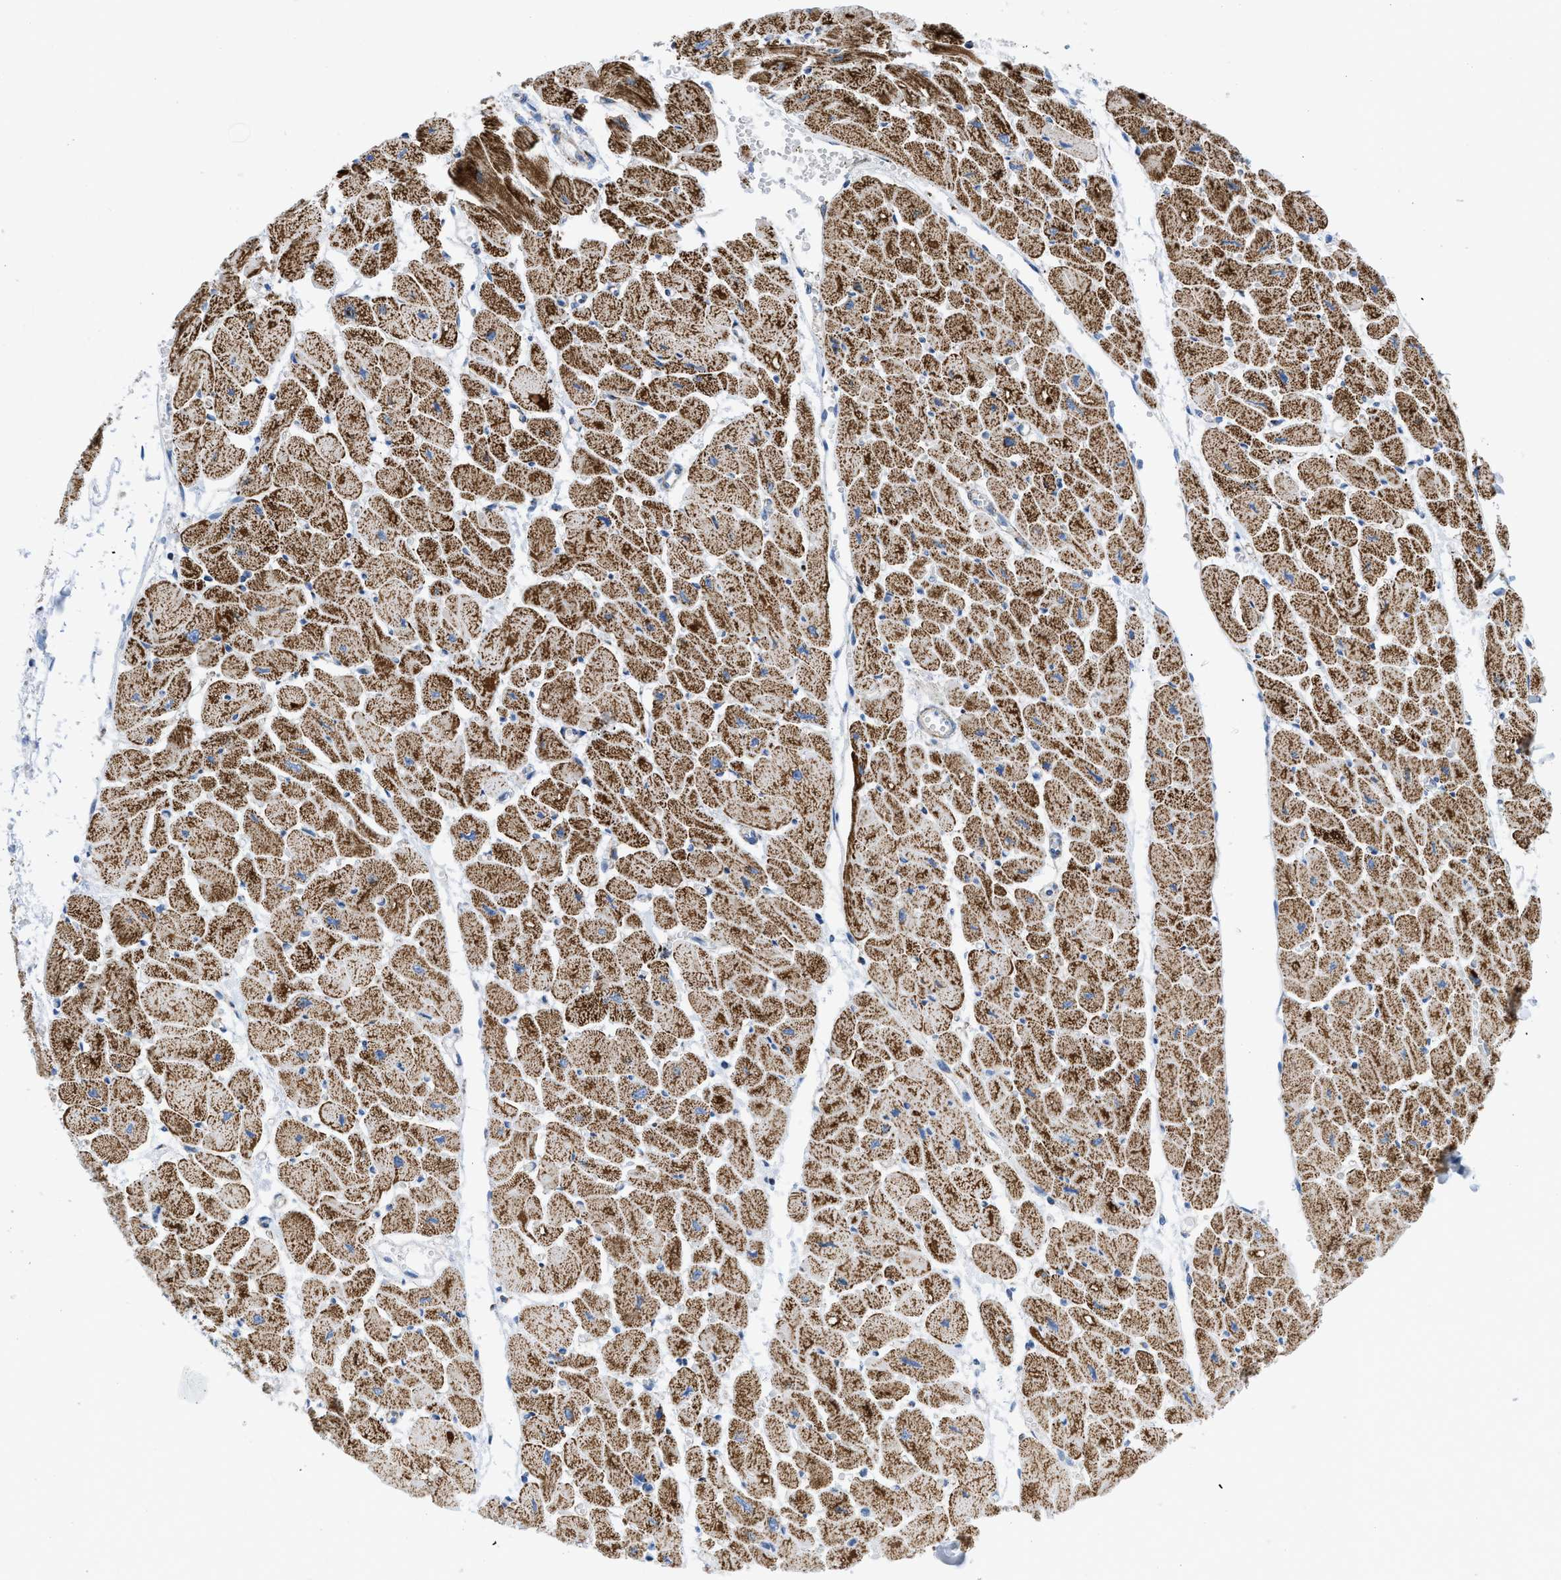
{"staining": {"intensity": "strong", "quantity": ">75%", "location": "cytoplasmic/membranous"}, "tissue": "heart muscle", "cell_type": "Cardiomyocytes", "image_type": "normal", "snomed": [{"axis": "morphology", "description": "Normal tissue, NOS"}, {"axis": "topography", "description": "Heart"}], "caption": "A photomicrograph of human heart muscle stained for a protein reveals strong cytoplasmic/membranous brown staining in cardiomyocytes.", "gene": "RBBP9", "patient": {"sex": "female", "age": 54}}